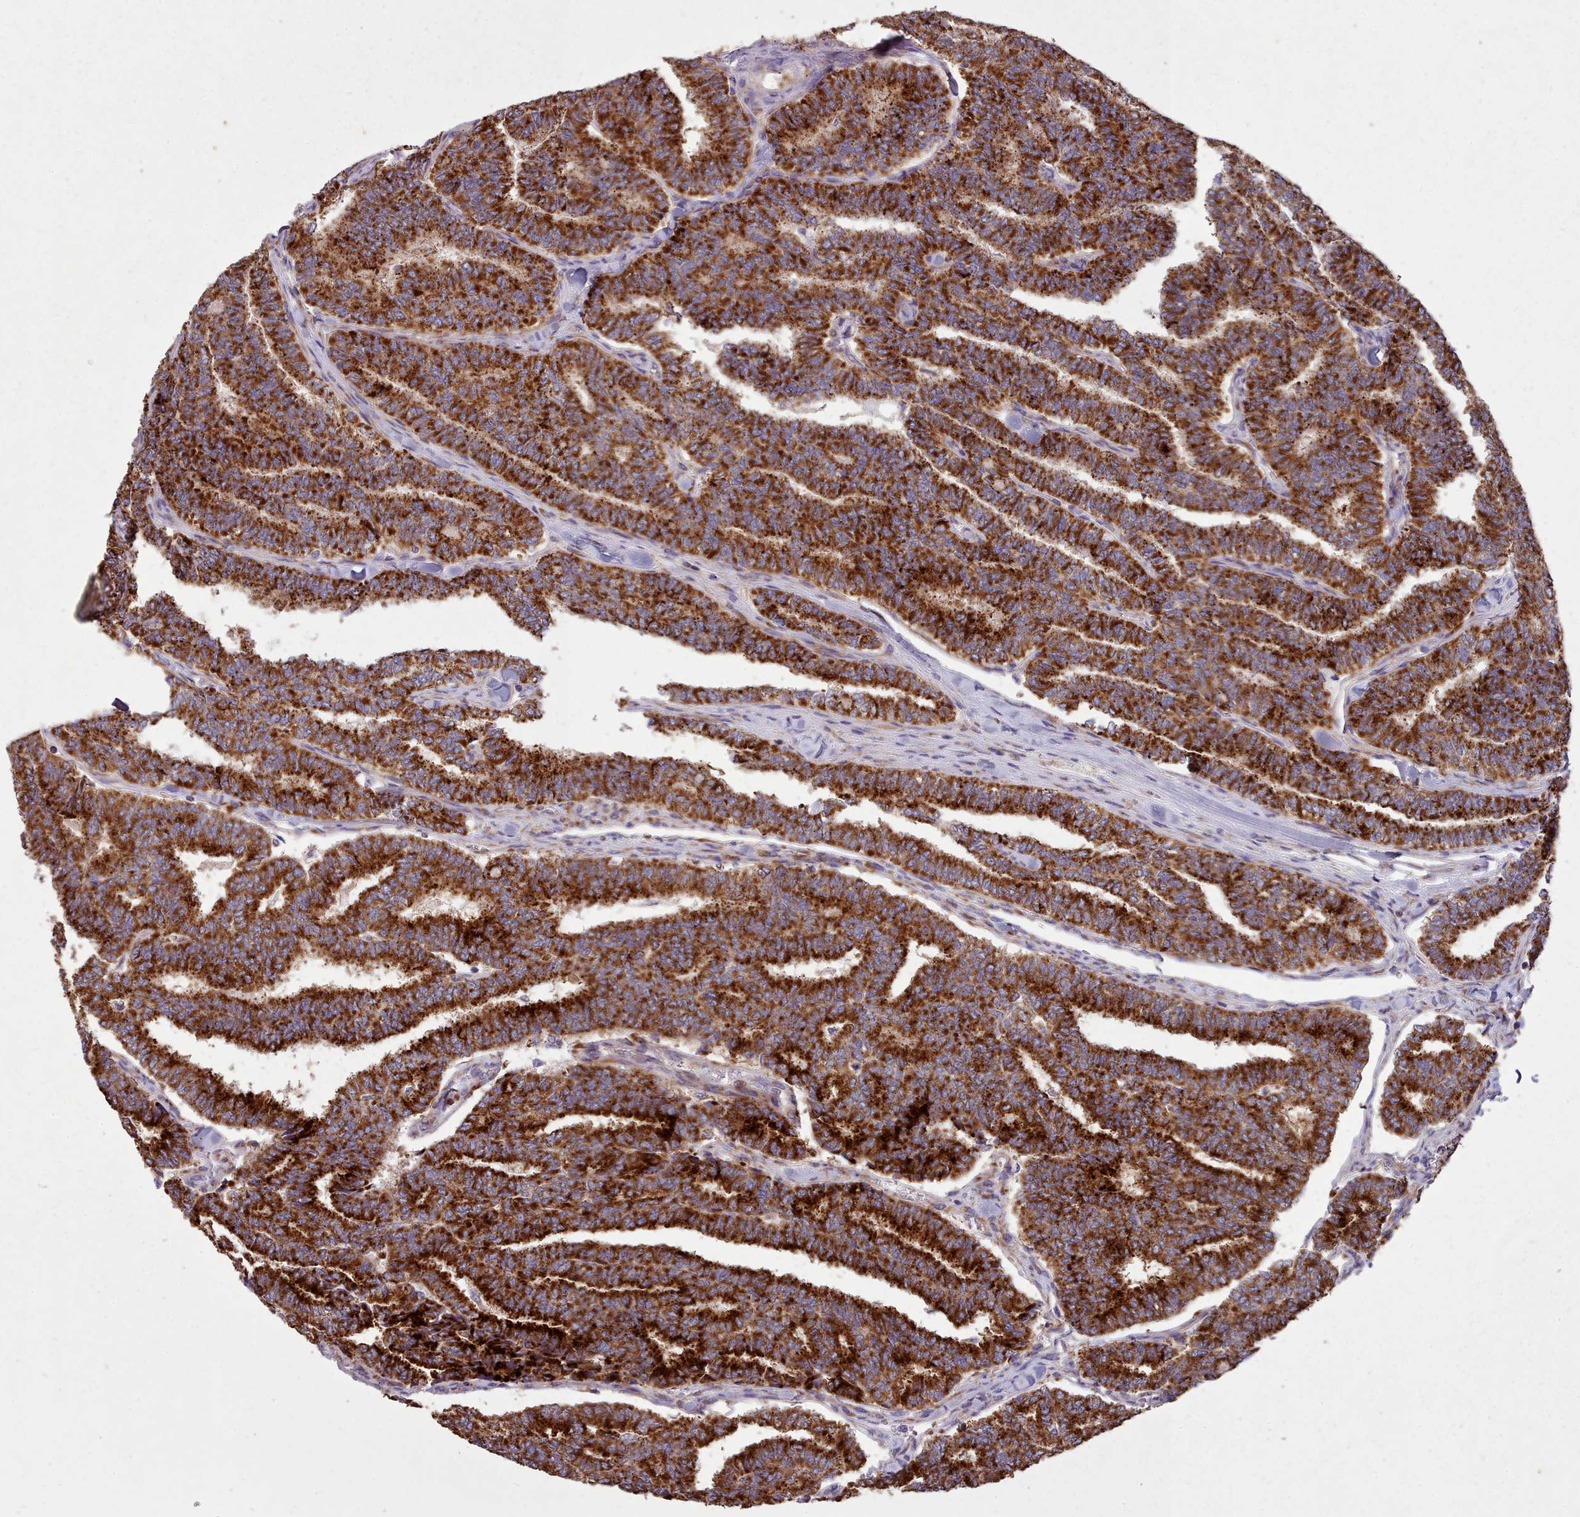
{"staining": {"intensity": "strong", "quantity": ">75%", "location": "cytoplasmic/membranous"}, "tissue": "thyroid cancer", "cell_type": "Tumor cells", "image_type": "cancer", "snomed": [{"axis": "morphology", "description": "Papillary adenocarcinoma, NOS"}, {"axis": "topography", "description": "Thyroid gland"}], "caption": "Immunohistochemistry of human papillary adenocarcinoma (thyroid) displays high levels of strong cytoplasmic/membranous positivity in about >75% of tumor cells. (DAB IHC, brown staining for protein, blue staining for nuclei).", "gene": "FKBP10", "patient": {"sex": "female", "age": 35}}